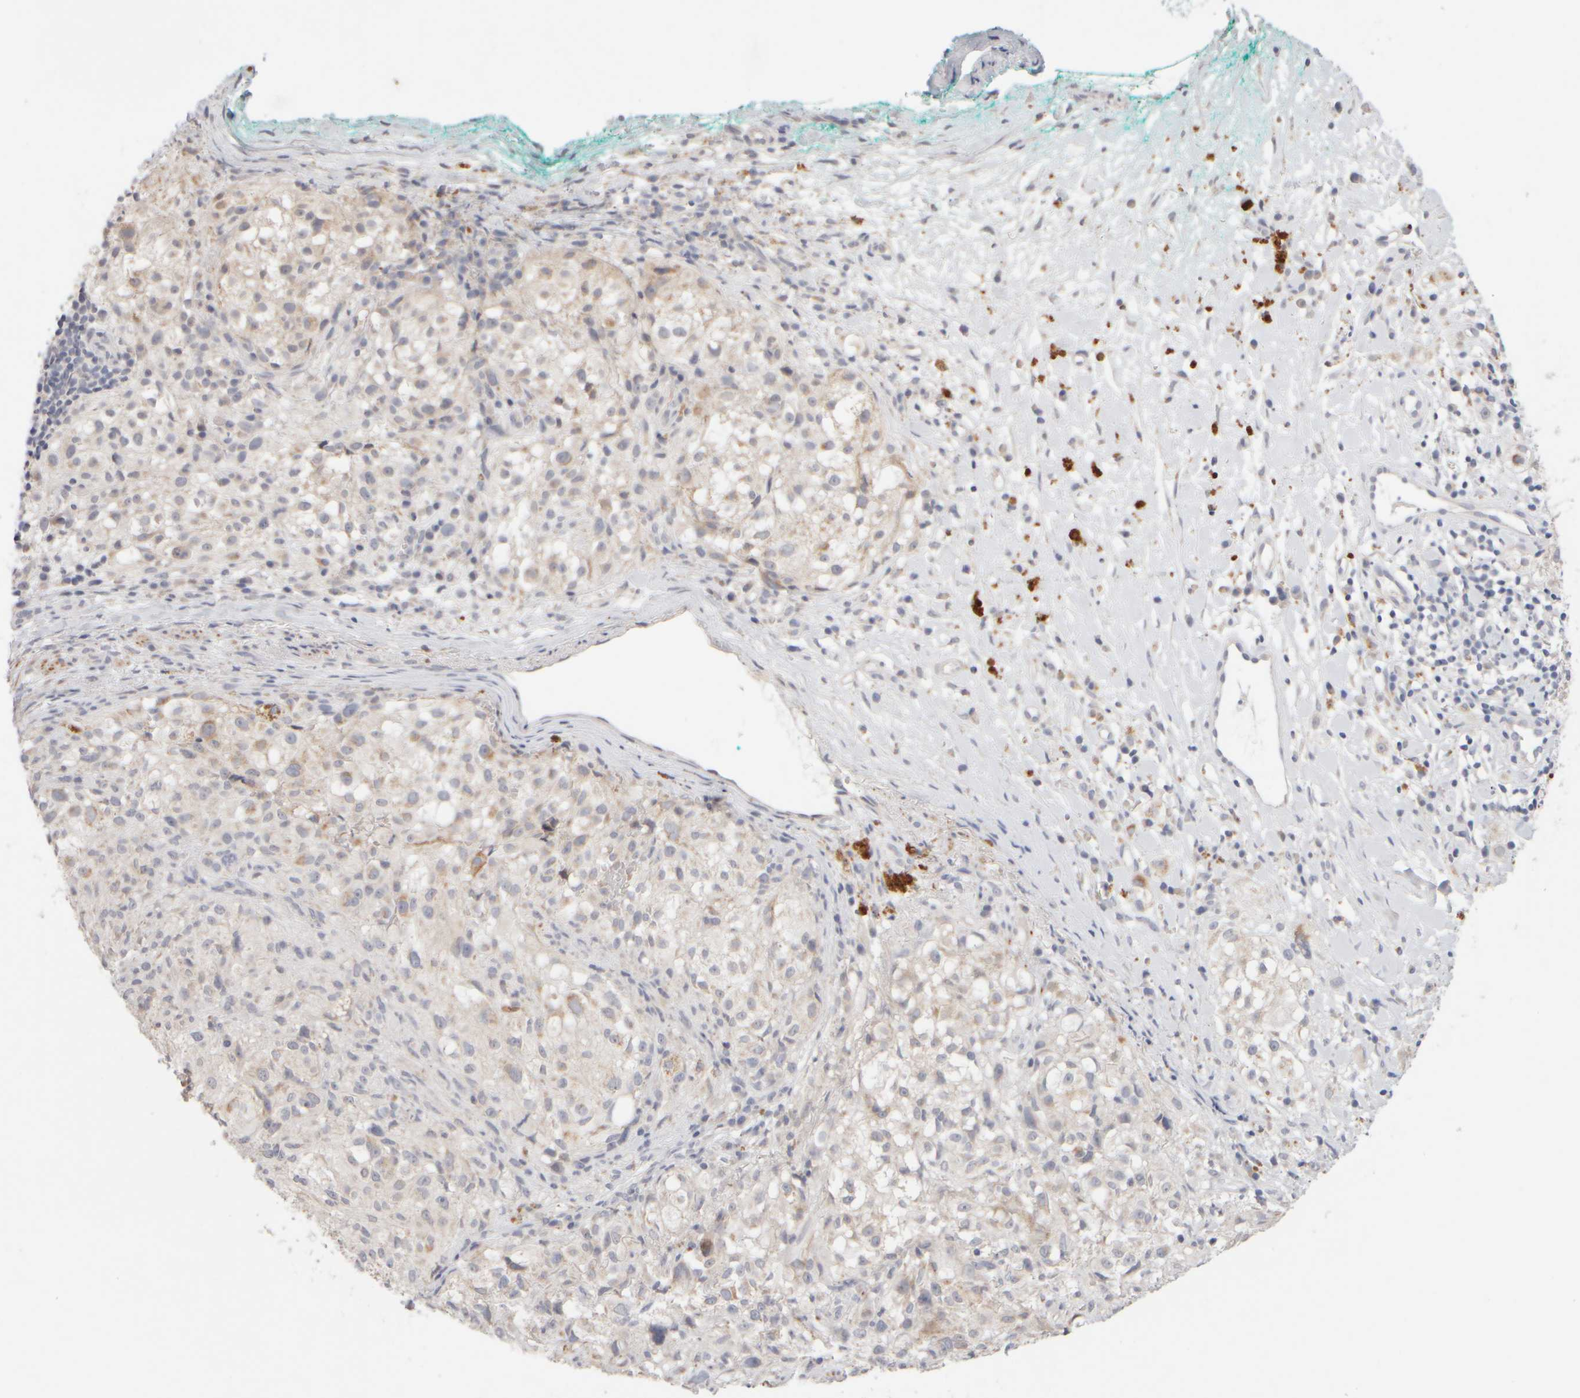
{"staining": {"intensity": "weak", "quantity": "<25%", "location": "cytoplasmic/membranous"}, "tissue": "melanoma", "cell_type": "Tumor cells", "image_type": "cancer", "snomed": [{"axis": "morphology", "description": "Necrosis, NOS"}, {"axis": "morphology", "description": "Malignant melanoma, NOS"}, {"axis": "topography", "description": "Skin"}], "caption": "Micrograph shows no significant protein positivity in tumor cells of melanoma. The staining is performed using DAB brown chromogen with nuclei counter-stained in using hematoxylin.", "gene": "ZNF112", "patient": {"sex": "female", "age": 87}}